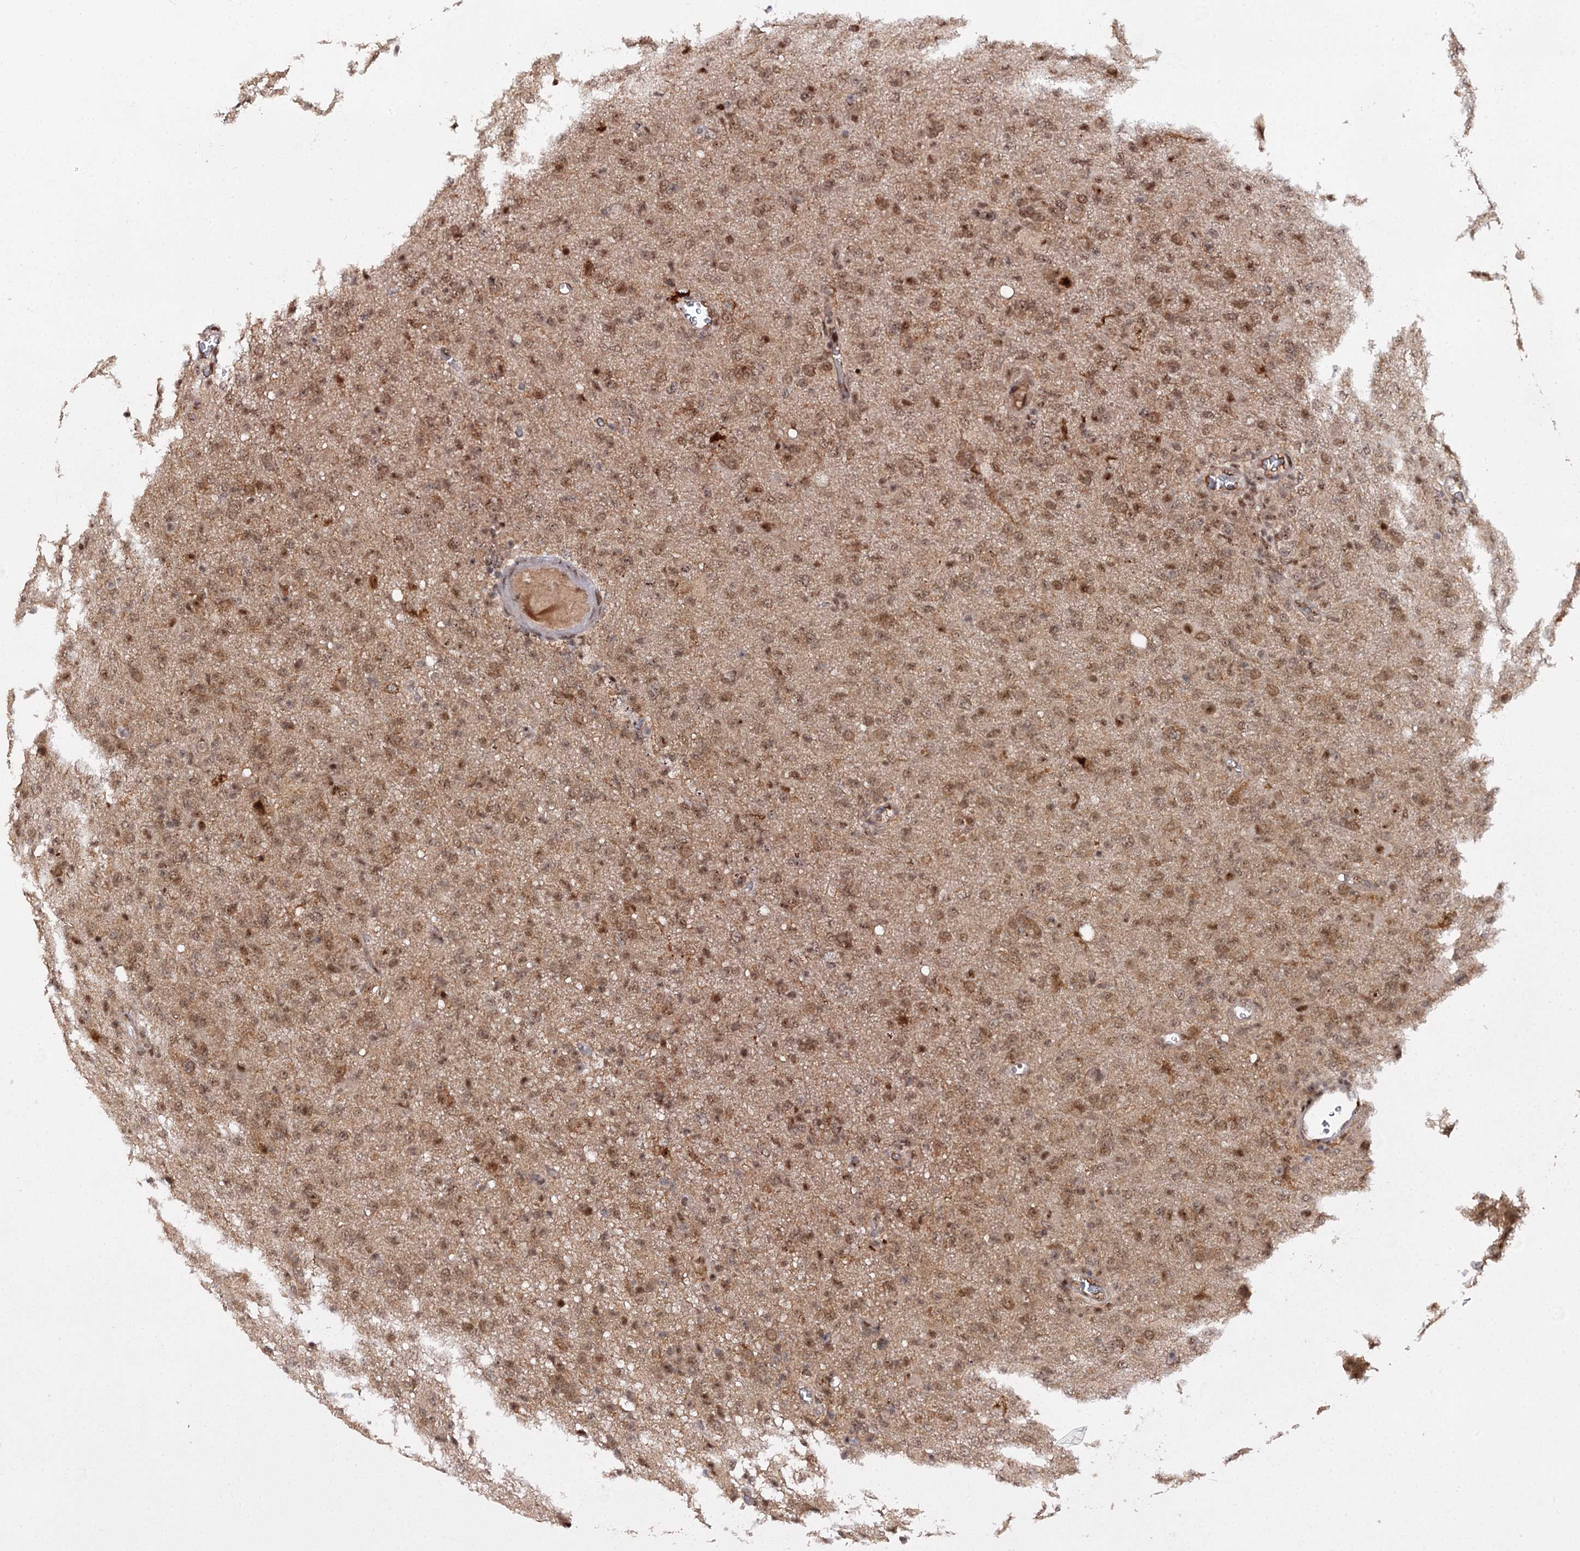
{"staining": {"intensity": "moderate", "quantity": ">75%", "location": "cytoplasmic/membranous,nuclear"}, "tissue": "glioma", "cell_type": "Tumor cells", "image_type": "cancer", "snomed": [{"axis": "morphology", "description": "Glioma, malignant, High grade"}, {"axis": "topography", "description": "Brain"}], "caption": "Malignant high-grade glioma stained for a protein exhibits moderate cytoplasmic/membranous and nuclear positivity in tumor cells. (Stains: DAB in brown, nuclei in blue, Microscopy: brightfield microscopy at high magnification).", "gene": "BUD13", "patient": {"sex": "female", "age": 57}}